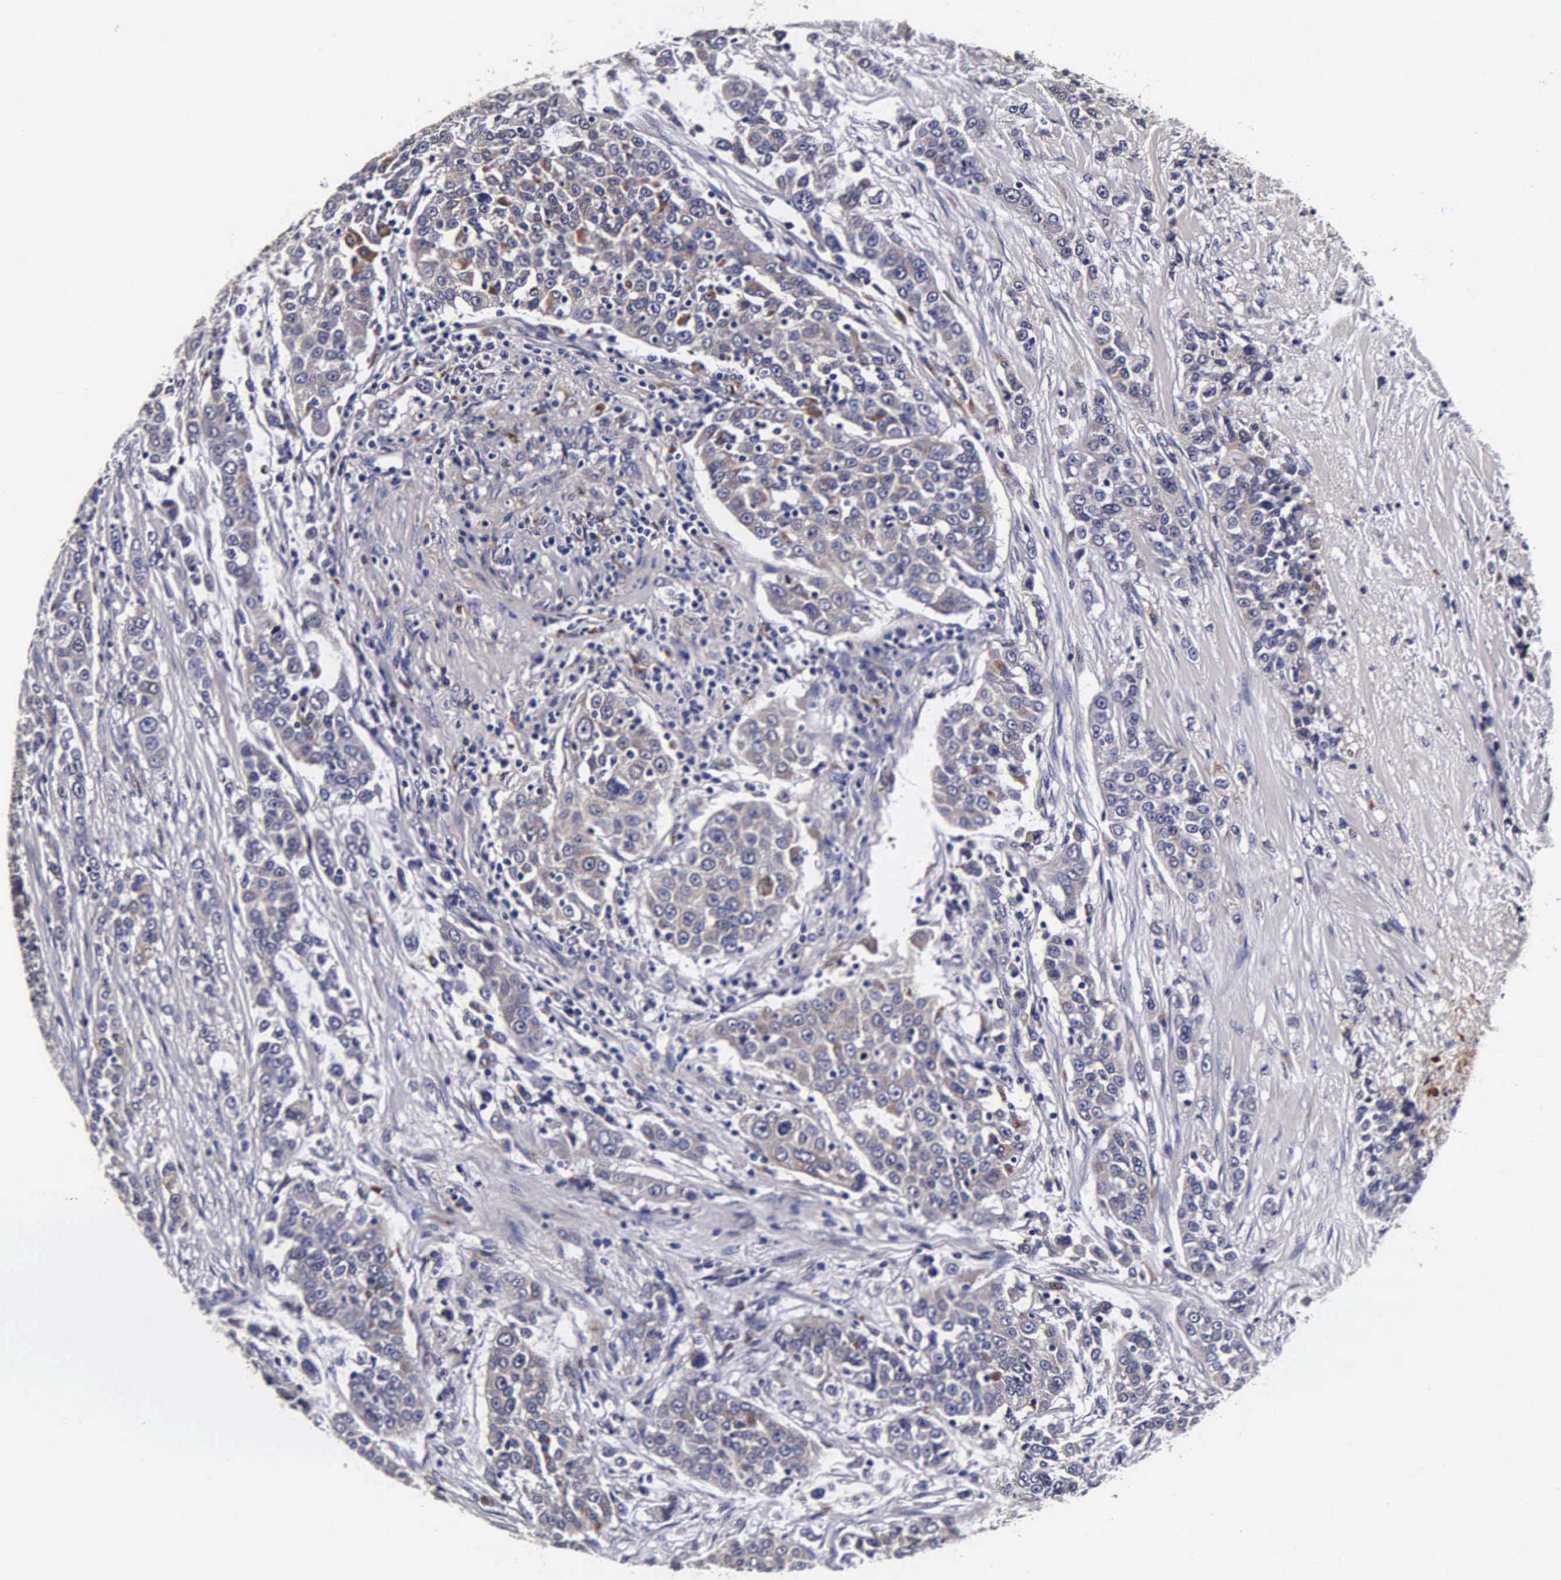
{"staining": {"intensity": "negative", "quantity": "none", "location": "none"}, "tissue": "urothelial cancer", "cell_type": "Tumor cells", "image_type": "cancer", "snomed": [{"axis": "morphology", "description": "Urothelial carcinoma, High grade"}, {"axis": "topography", "description": "Urinary bladder"}], "caption": "DAB immunohistochemical staining of human high-grade urothelial carcinoma reveals no significant expression in tumor cells.", "gene": "CST3", "patient": {"sex": "female", "age": 80}}